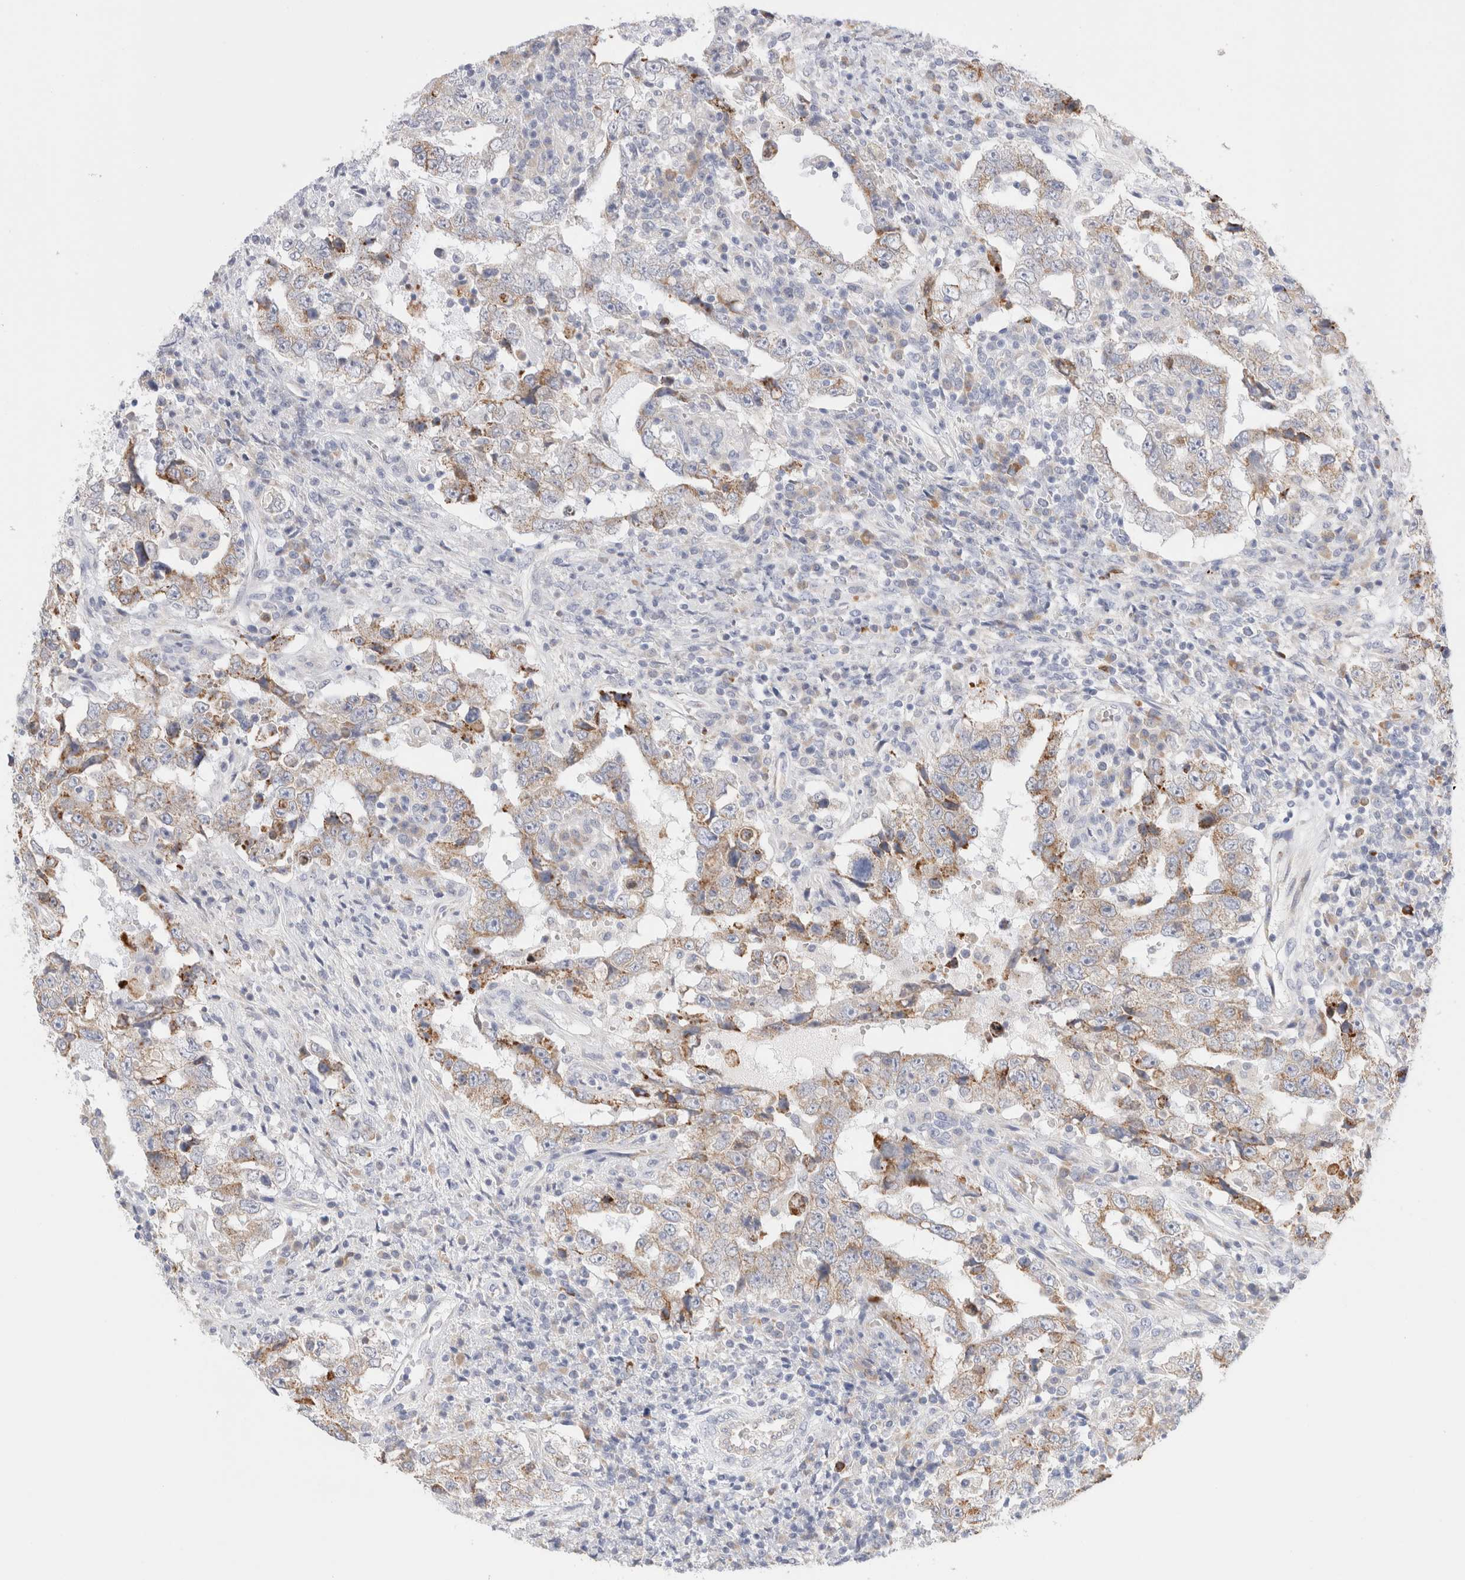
{"staining": {"intensity": "moderate", "quantity": "<25%", "location": "cytoplasmic/membranous"}, "tissue": "testis cancer", "cell_type": "Tumor cells", "image_type": "cancer", "snomed": [{"axis": "morphology", "description": "Carcinoma, Embryonal, NOS"}, {"axis": "topography", "description": "Testis"}], "caption": "A low amount of moderate cytoplasmic/membranous expression is appreciated in about <25% of tumor cells in embryonal carcinoma (testis) tissue.", "gene": "CSK", "patient": {"sex": "male", "age": 26}}